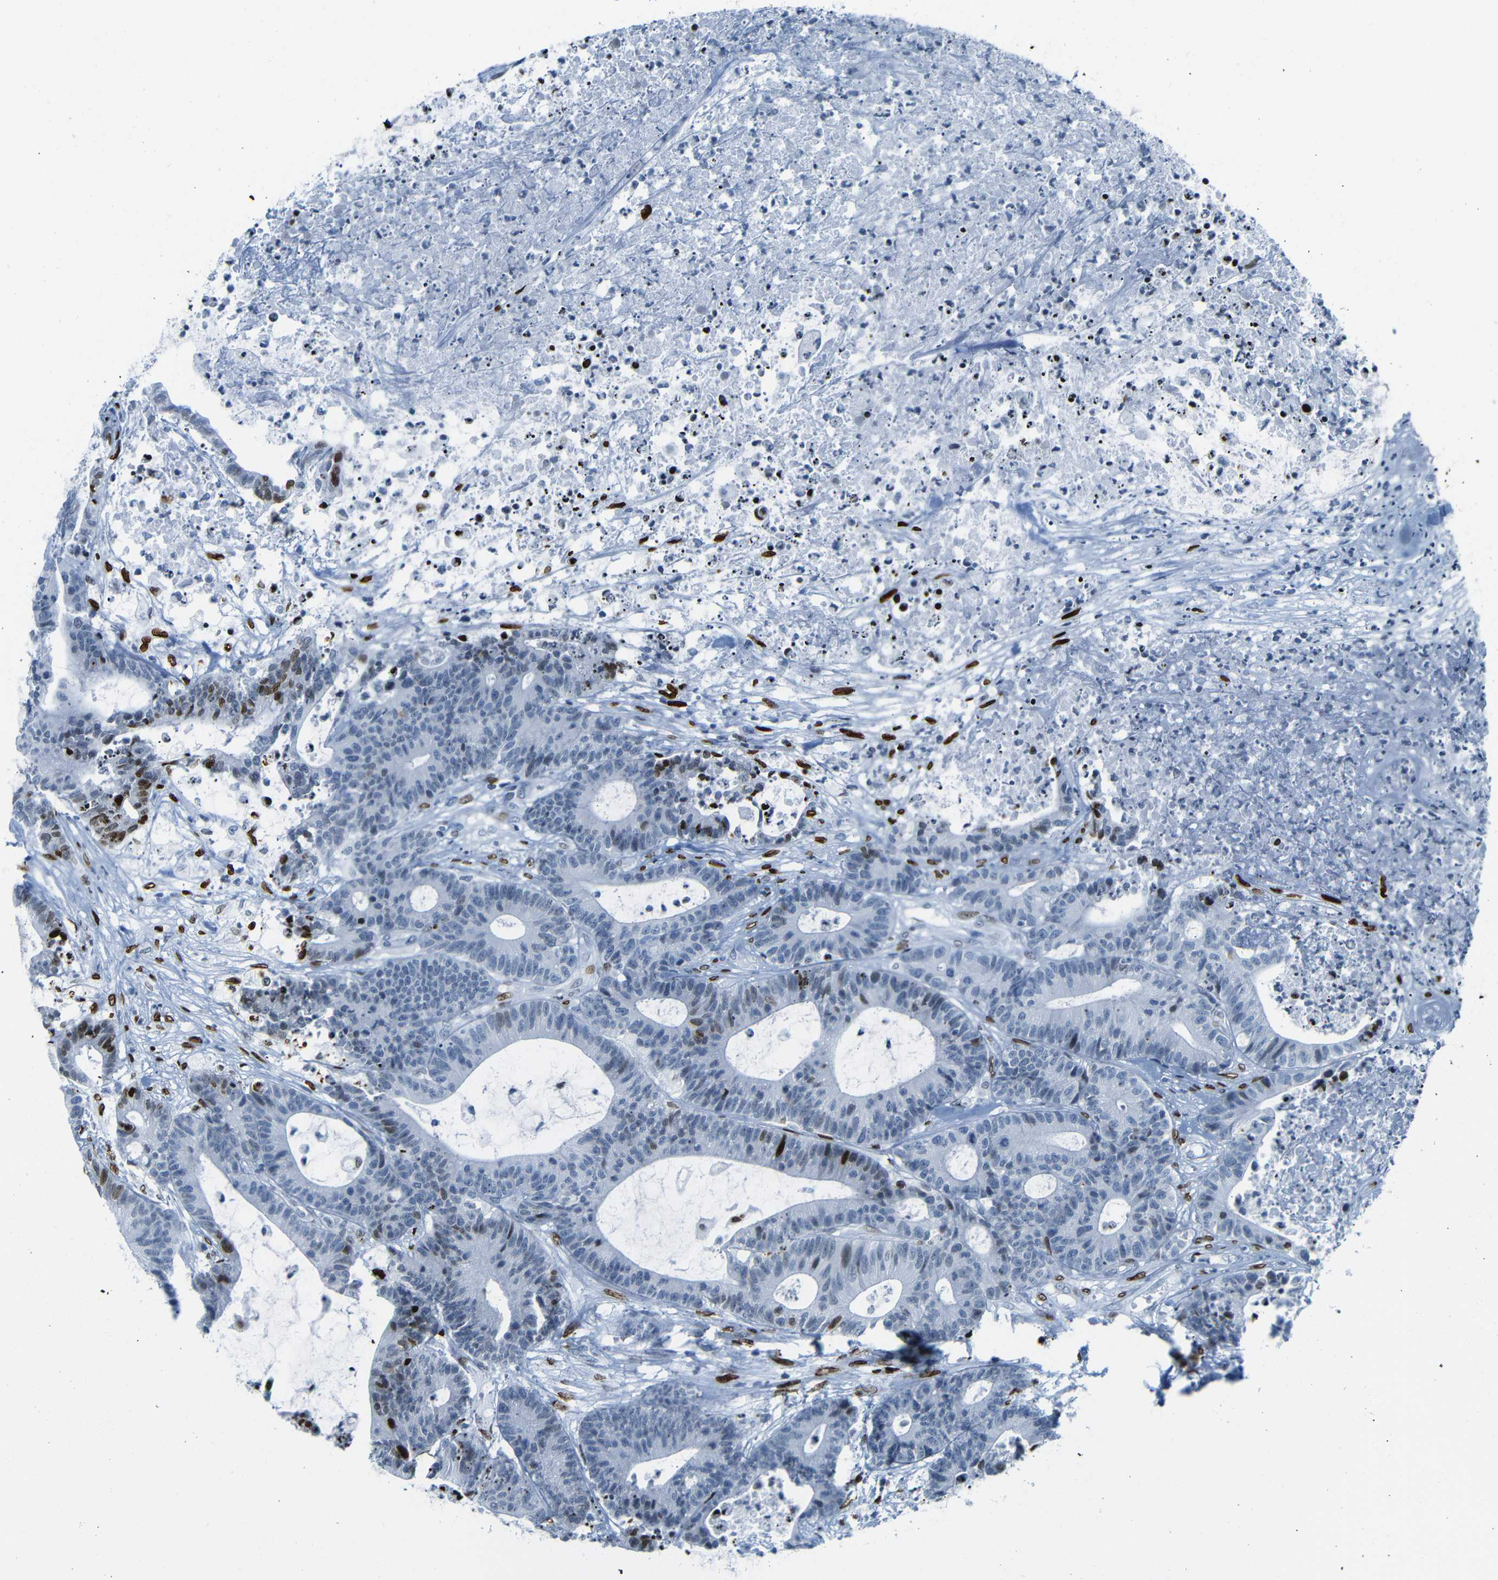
{"staining": {"intensity": "negative", "quantity": "none", "location": "none"}, "tissue": "colorectal cancer", "cell_type": "Tumor cells", "image_type": "cancer", "snomed": [{"axis": "morphology", "description": "Adenocarcinoma, NOS"}, {"axis": "topography", "description": "Colon"}], "caption": "Immunohistochemical staining of human colorectal cancer exhibits no significant positivity in tumor cells. (DAB (3,3'-diaminobenzidine) immunohistochemistry, high magnification).", "gene": "NPIPB15", "patient": {"sex": "female", "age": 84}}